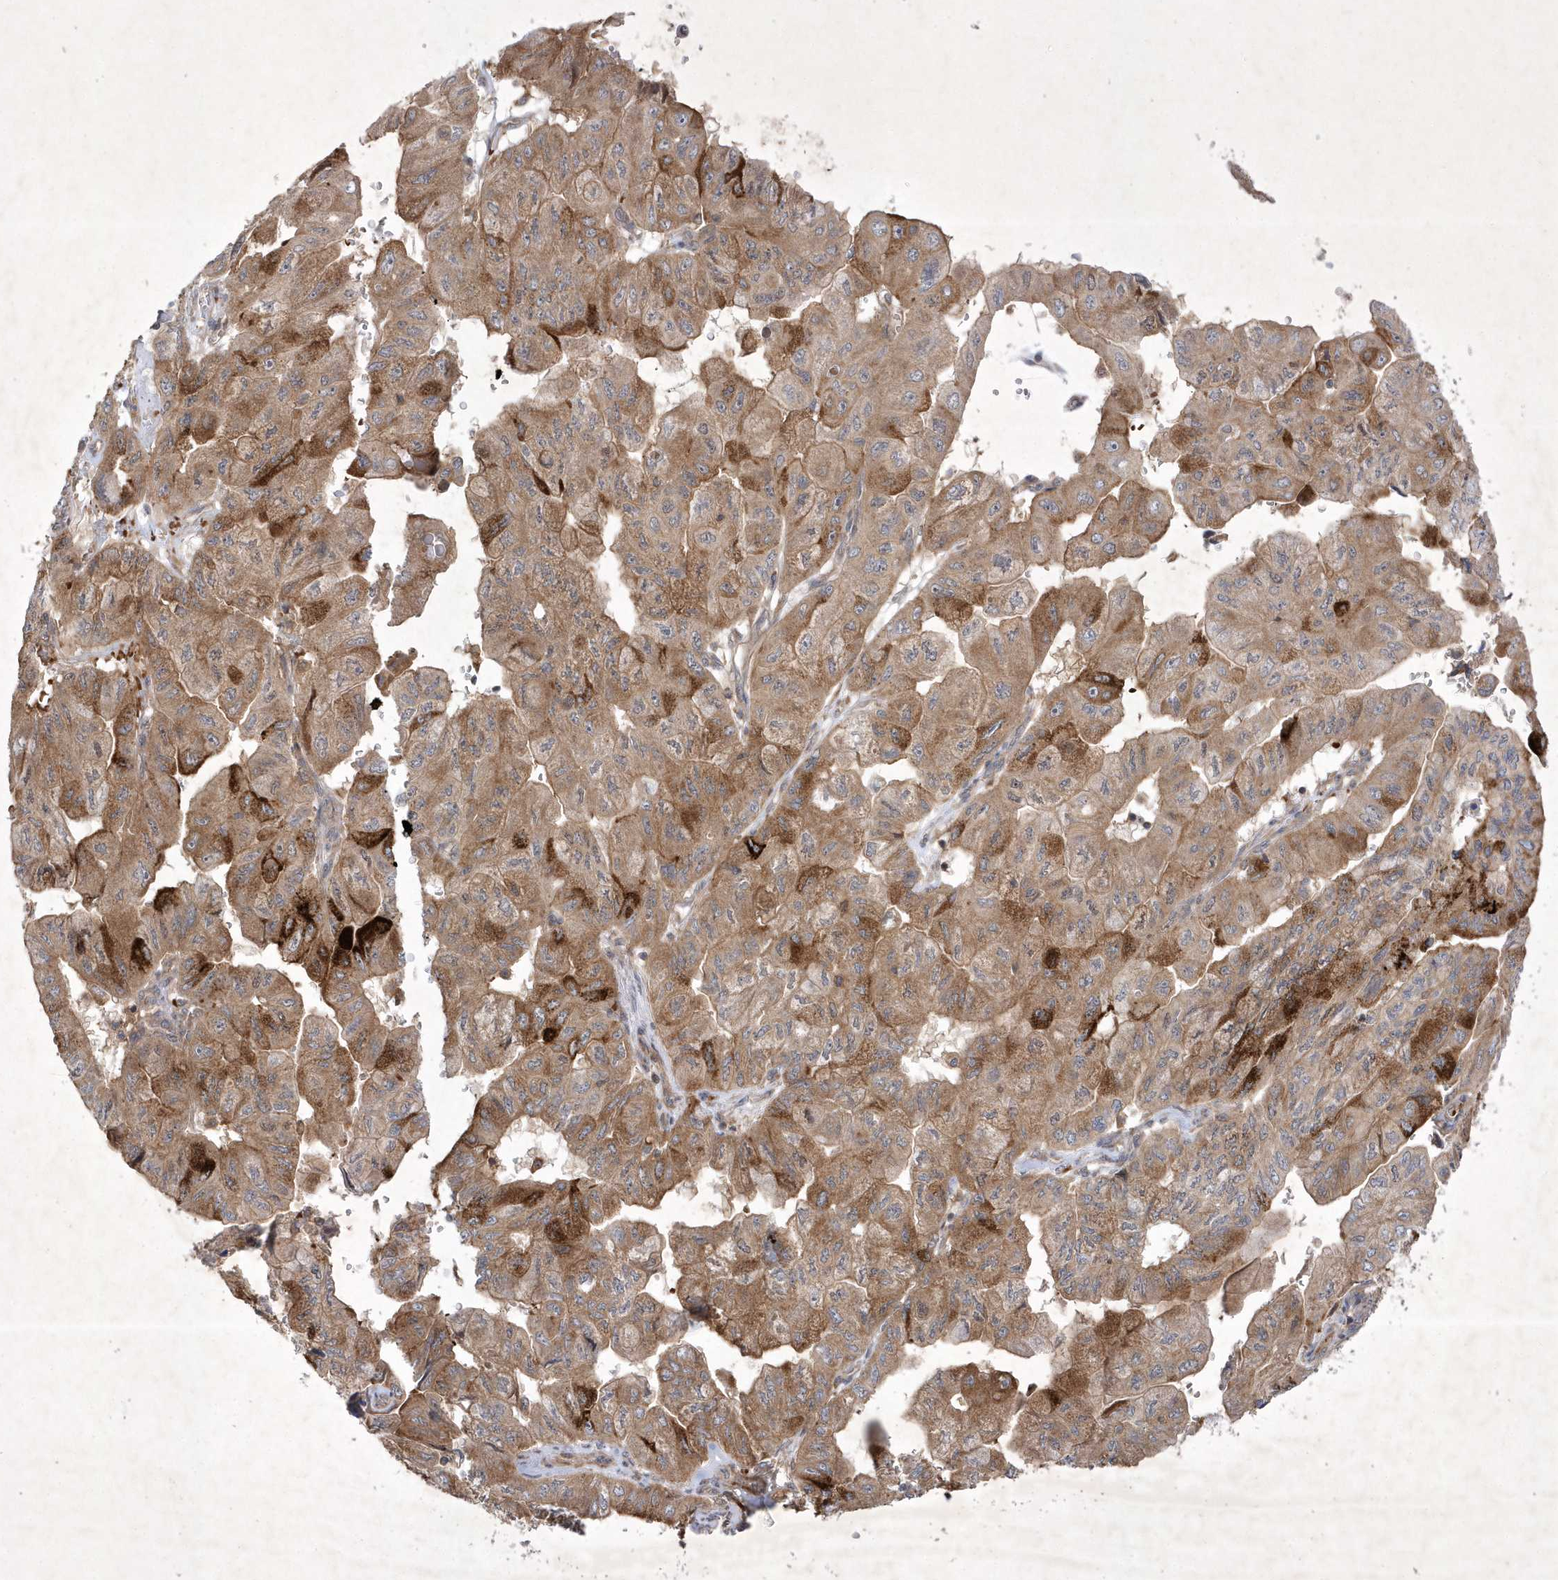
{"staining": {"intensity": "moderate", "quantity": ">75%", "location": "cytoplasmic/membranous"}, "tissue": "pancreatic cancer", "cell_type": "Tumor cells", "image_type": "cancer", "snomed": [{"axis": "morphology", "description": "Adenocarcinoma, NOS"}, {"axis": "topography", "description": "Pancreas"}], "caption": "Pancreatic adenocarcinoma stained with IHC demonstrates moderate cytoplasmic/membranous expression in about >75% of tumor cells.", "gene": "OPA1", "patient": {"sex": "male", "age": 51}}